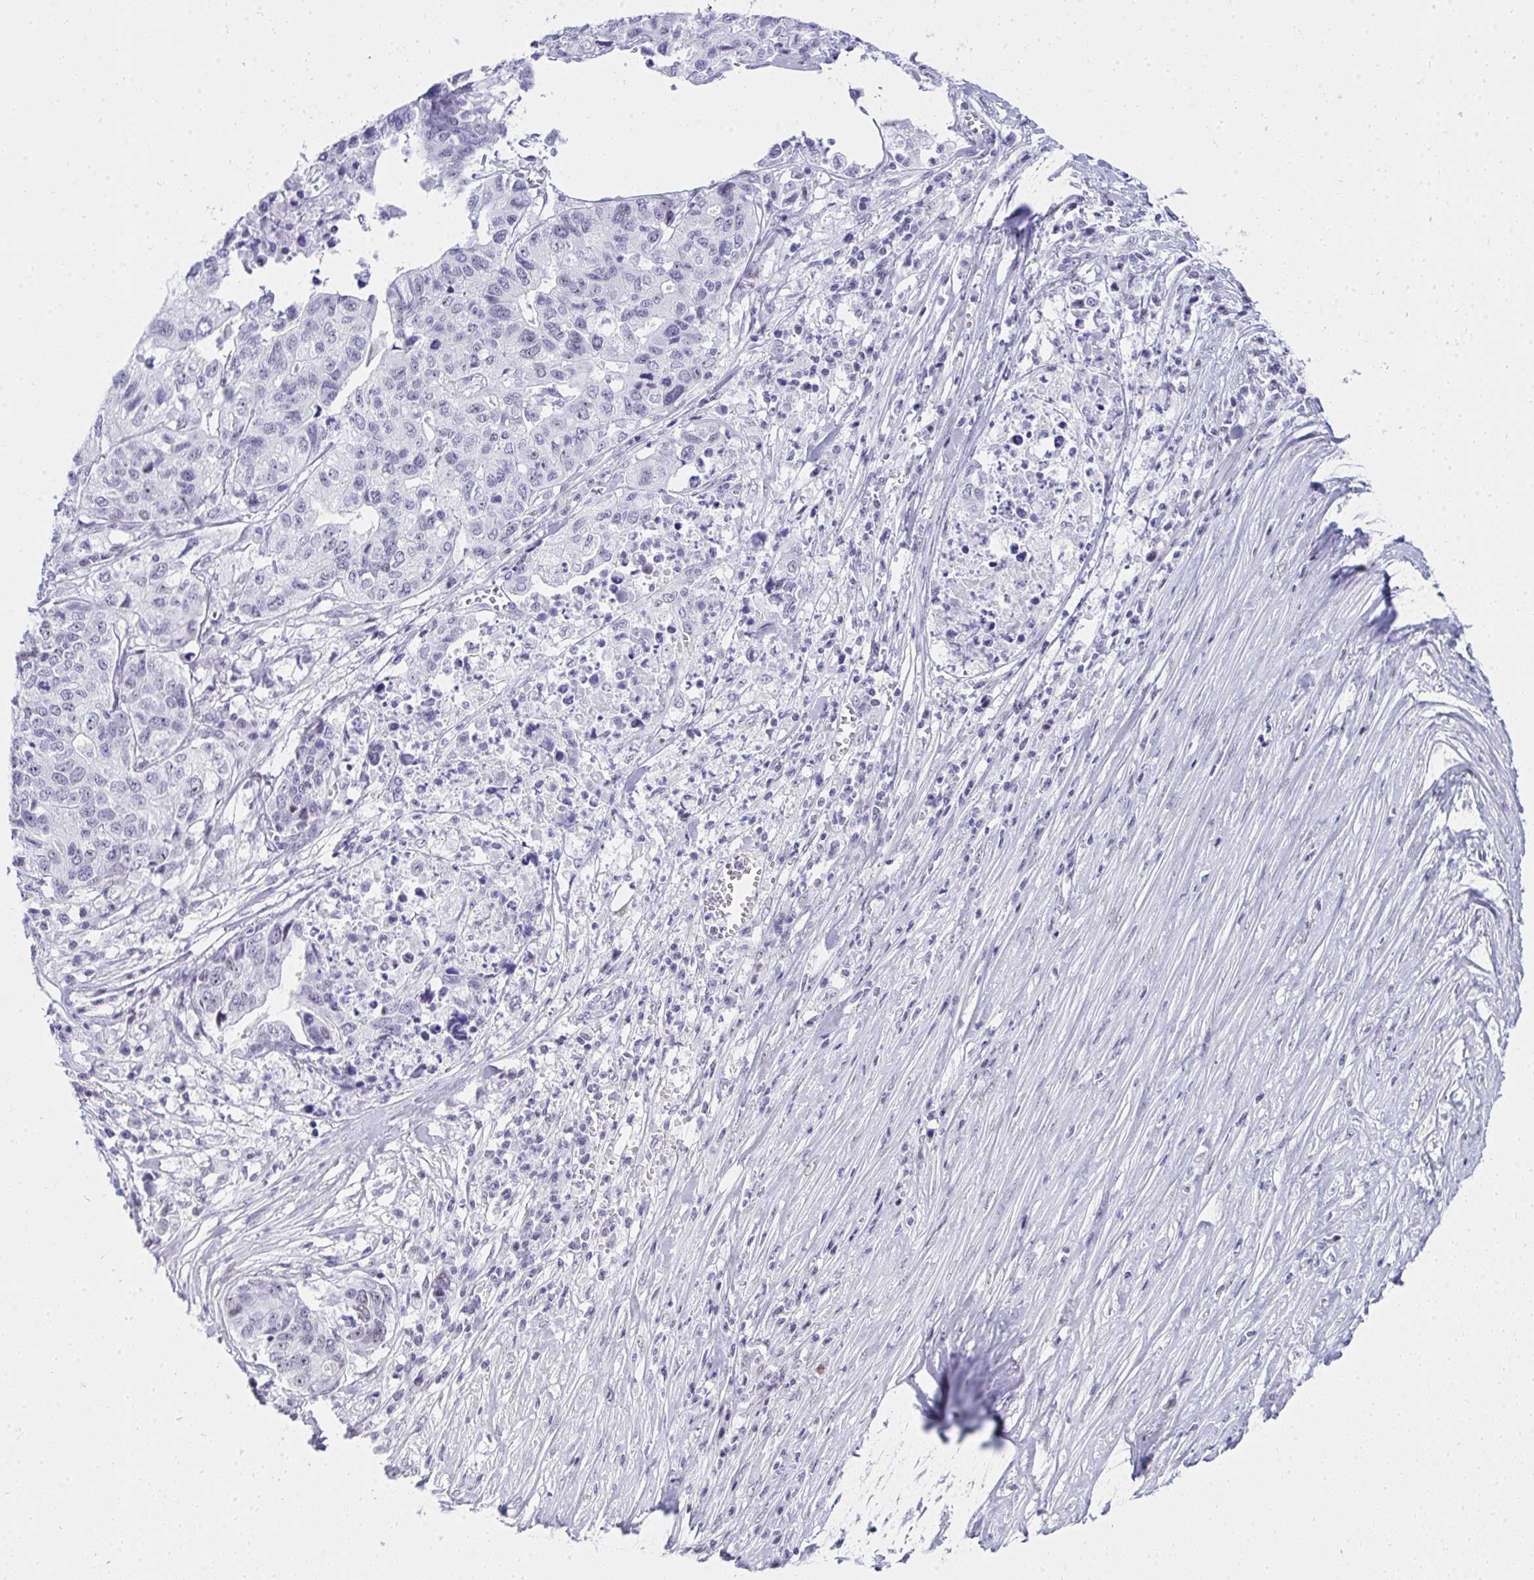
{"staining": {"intensity": "weak", "quantity": "25%-75%", "location": "nuclear"}, "tissue": "stomach cancer", "cell_type": "Tumor cells", "image_type": "cancer", "snomed": [{"axis": "morphology", "description": "Adenocarcinoma, NOS"}, {"axis": "topography", "description": "Stomach, upper"}], "caption": "IHC (DAB (3,3'-diaminobenzidine)) staining of stomach cancer shows weak nuclear protein staining in approximately 25%-75% of tumor cells.", "gene": "GLDN", "patient": {"sex": "female", "age": 67}}